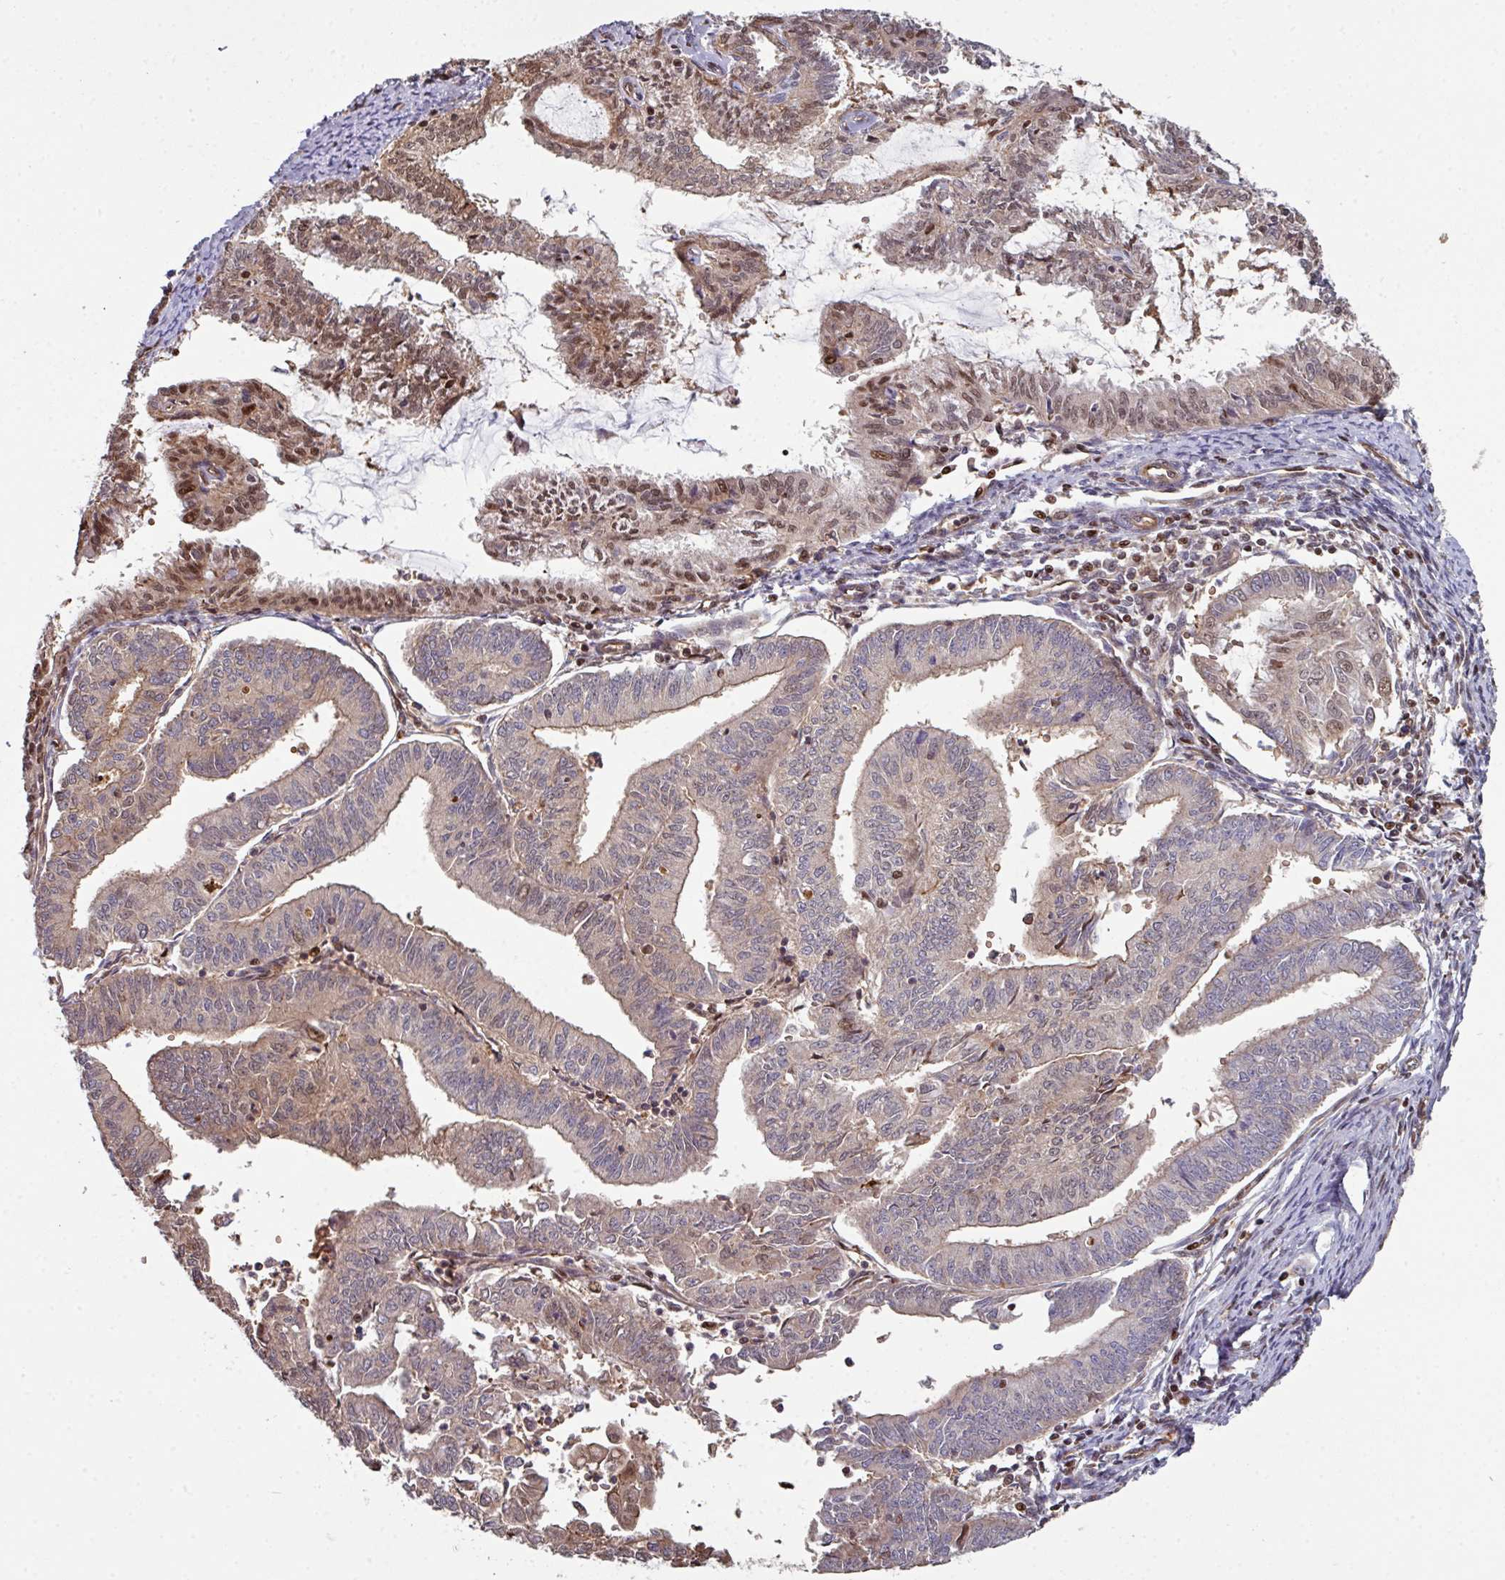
{"staining": {"intensity": "moderate", "quantity": "25%-75%", "location": "cytoplasmic/membranous,nuclear"}, "tissue": "endometrial cancer", "cell_type": "Tumor cells", "image_type": "cancer", "snomed": [{"axis": "morphology", "description": "Adenocarcinoma, NOS"}, {"axis": "topography", "description": "Endometrium"}], "caption": "Immunohistochemical staining of endometrial cancer (adenocarcinoma) reveals moderate cytoplasmic/membranous and nuclear protein positivity in approximately 25%-75% of tumor cells.", "gene": "ANO9", "patient": {"sex": "female", "age": 70}}